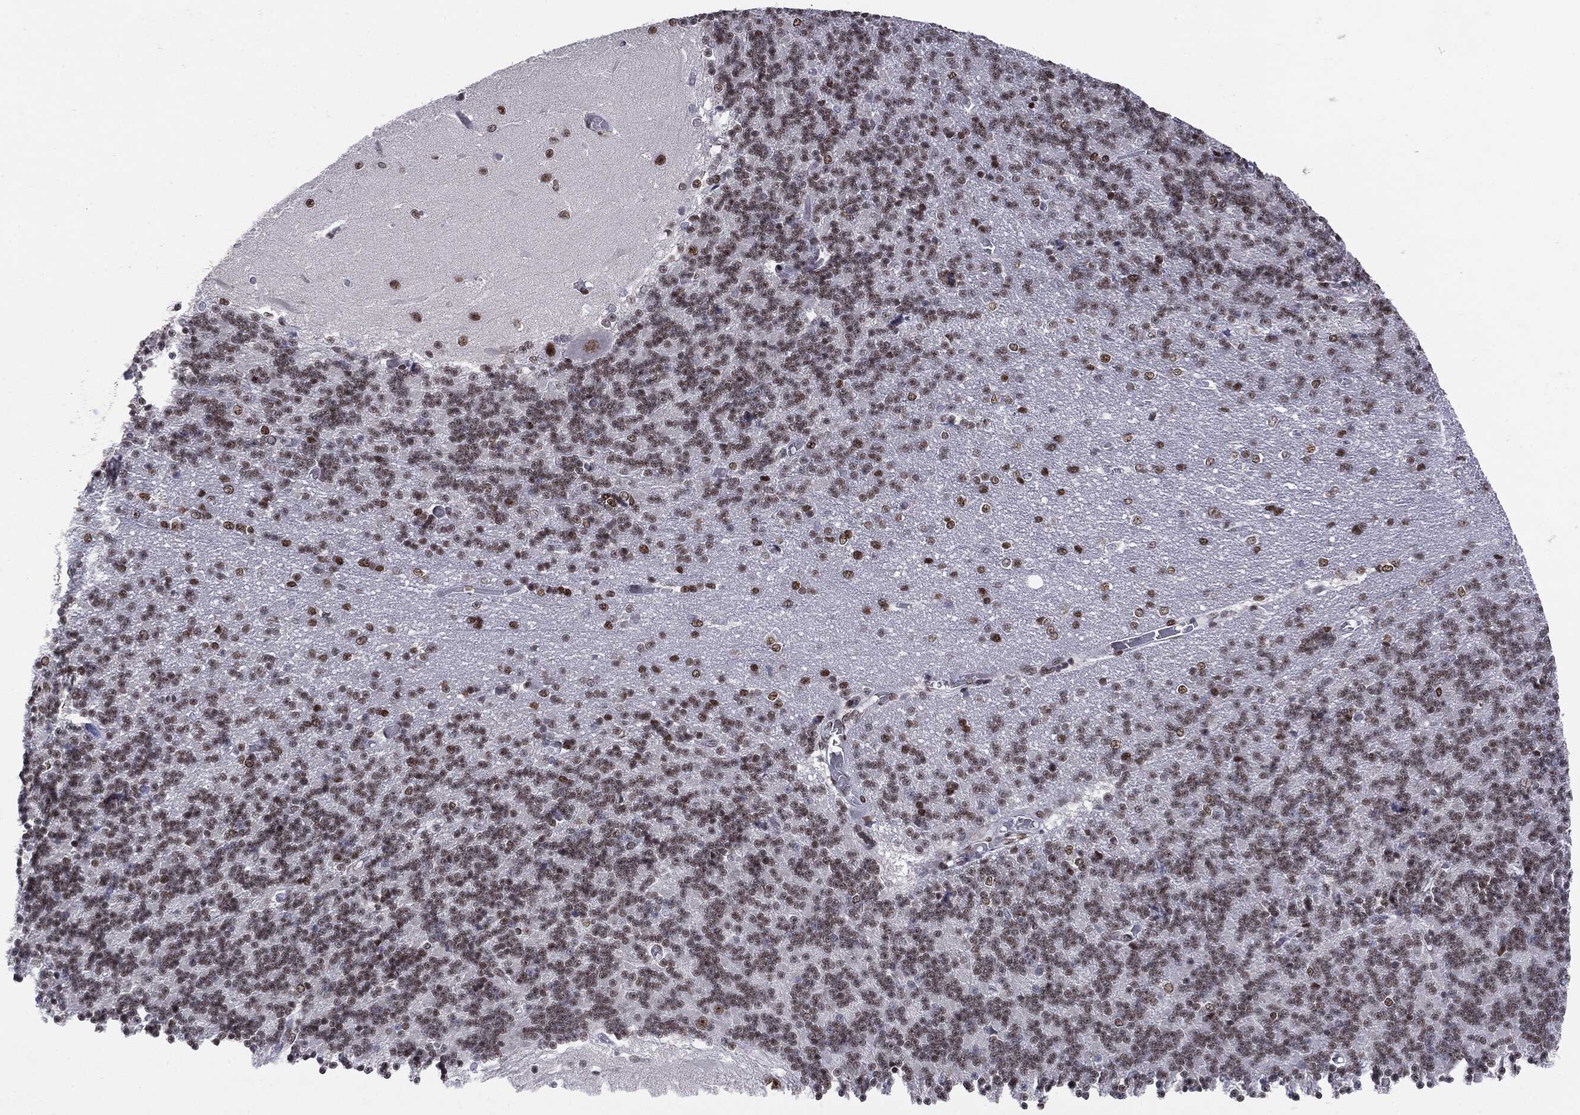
{"staining": {"intensity": "moderate", "quantity": "<25%", "location": "nuclear"}, "tissue": "cerebellum", "cell_type": "Cells in granular layer", "image_type": "normal", "snomed": [{"axis": "morphology", "description": "Normal tissue, NOS"}, {"axis": "topography", "description": "Cerebellum"}], "caption": "Moderate nuclear staining is appreciated in approximately <25% of cells in granular layer in benign cerebellum.", "gene": "MDC1", "patient": {"sex": "male", "age": 37}}